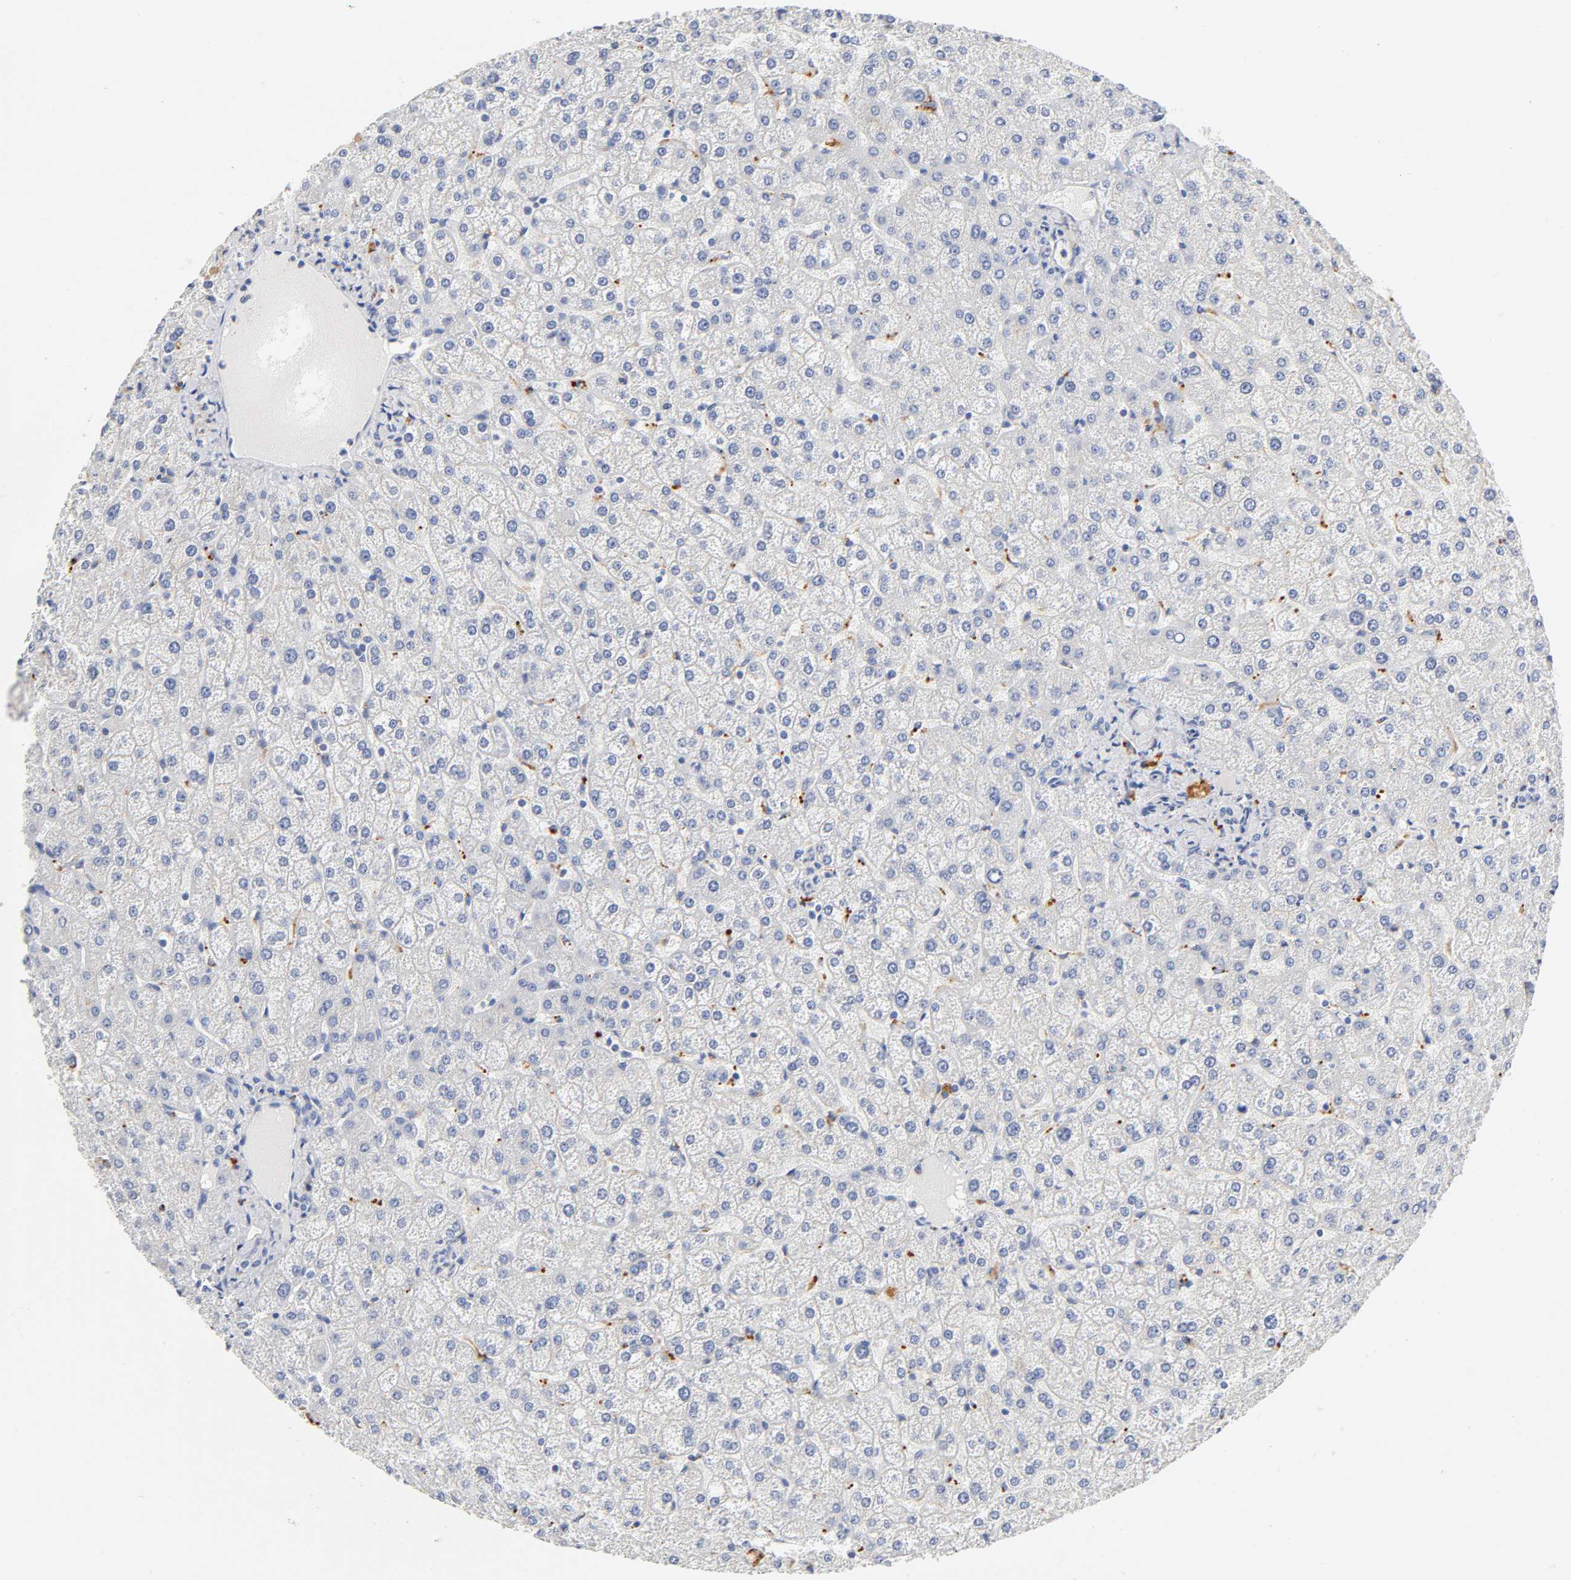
{"staining": {"intensity": "negative", "quantity": "none", "location": "none"}, "tissue": "liver", "cell_type": "Cholangiocytes", "image_type": "normal", "snomed": [{"axis": "morphology", "description": "Normal tissue, NOS"}, {"axis": "topography", "description": "Liver"}], "caption": "Histopathology image shows no protein positivity in cholangiocytes of benign liver.", "gene": "PLP1", "patient": {"sex": "female", "age": 32}}